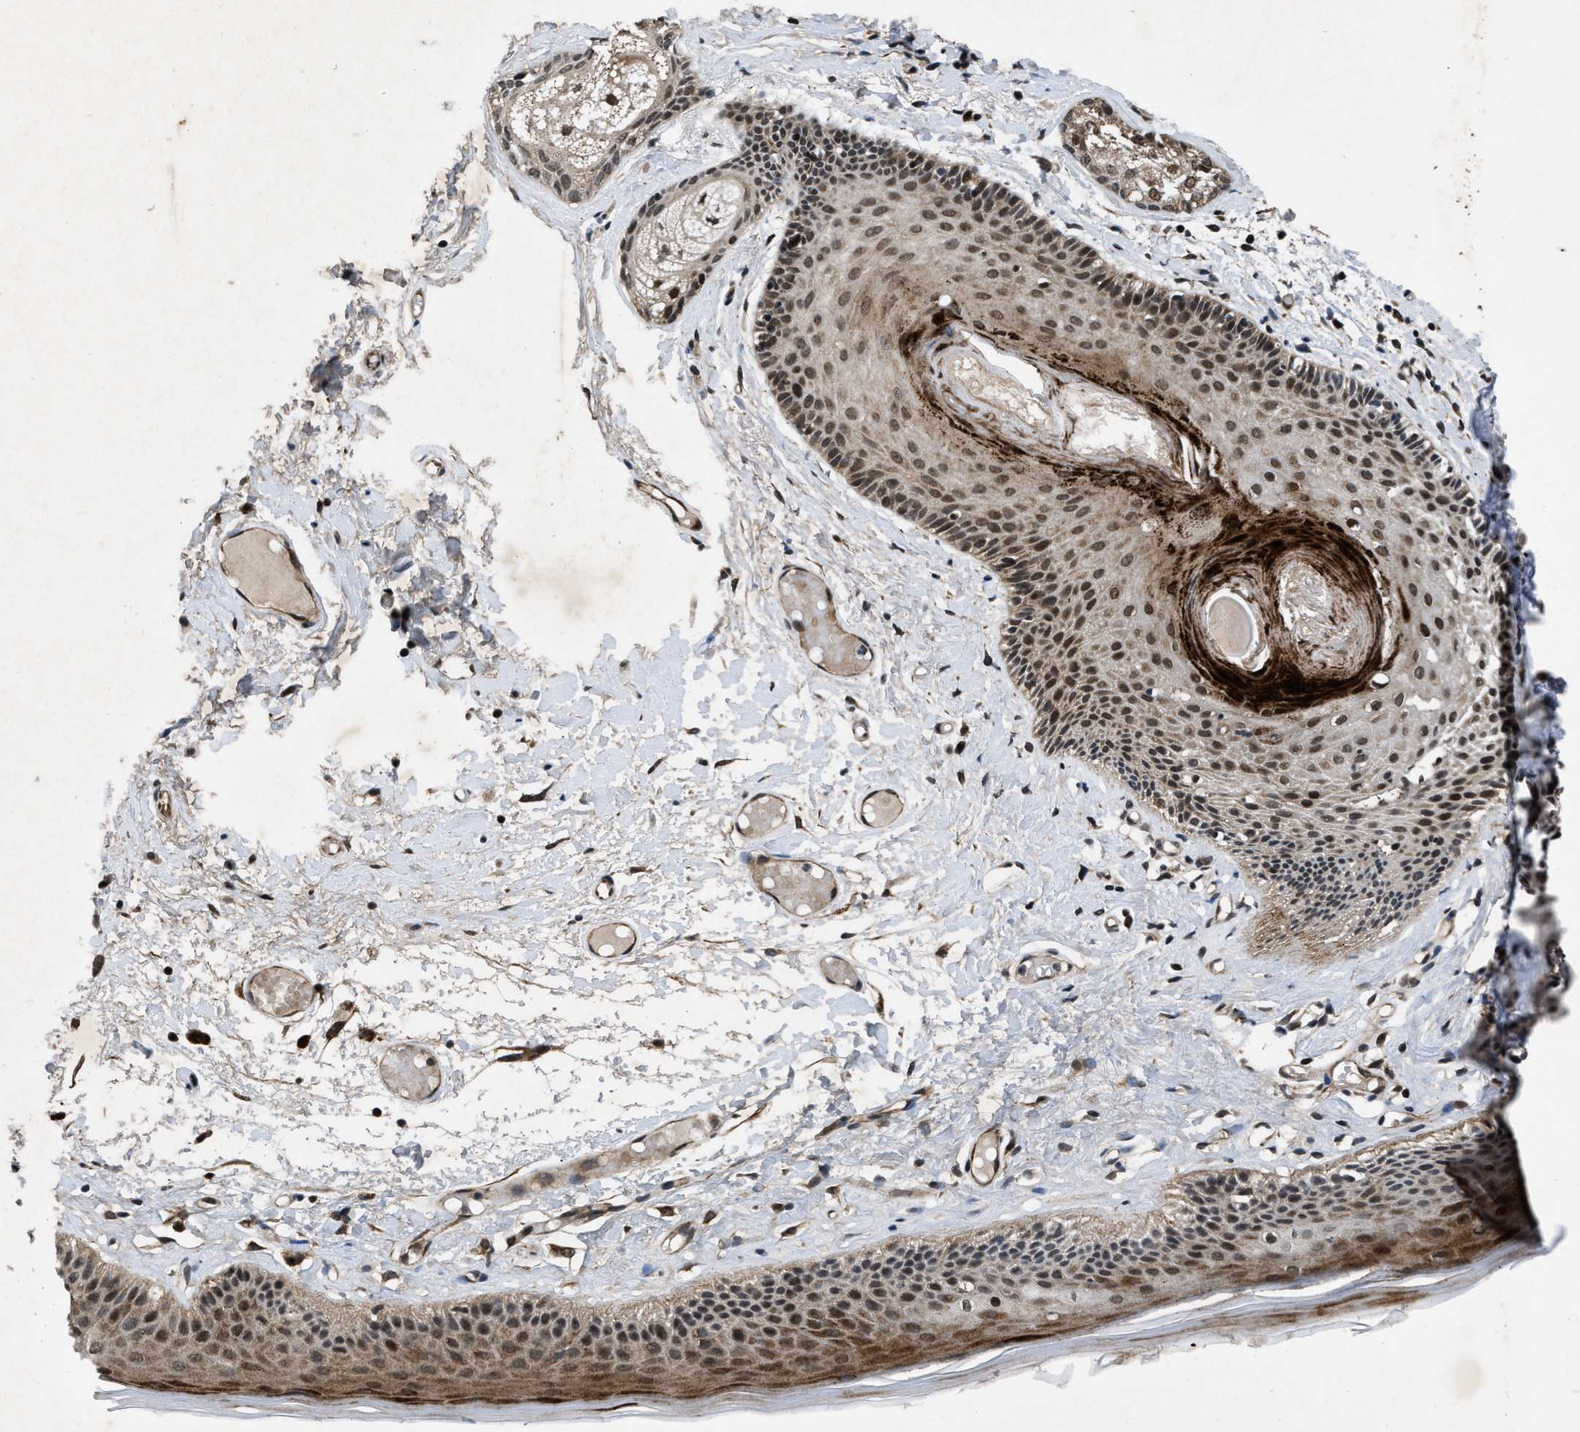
{"staining": {"intensity": "moderate", "quantity": ">75%", "location": "cytoplasmic/membranous,nuclear"}, "tissue": "skin", "cell_type": "Epidermal cells", "image_type": "normal", "snomed": [{"axis": "morphology", "description": "Normal tissue, NOS"}, {"axis": "topography", "description": "Vulva"}], "caption": "This photomicrograph shows immunohistochemistry (IHC) staining of benign human skin, with medium moderate cytoplasmic/membranous,nuclear expression in about >75% of epidermal cells.", "gene": "ZNHIT1", "patient": {"sex": "female", "age": 73}}